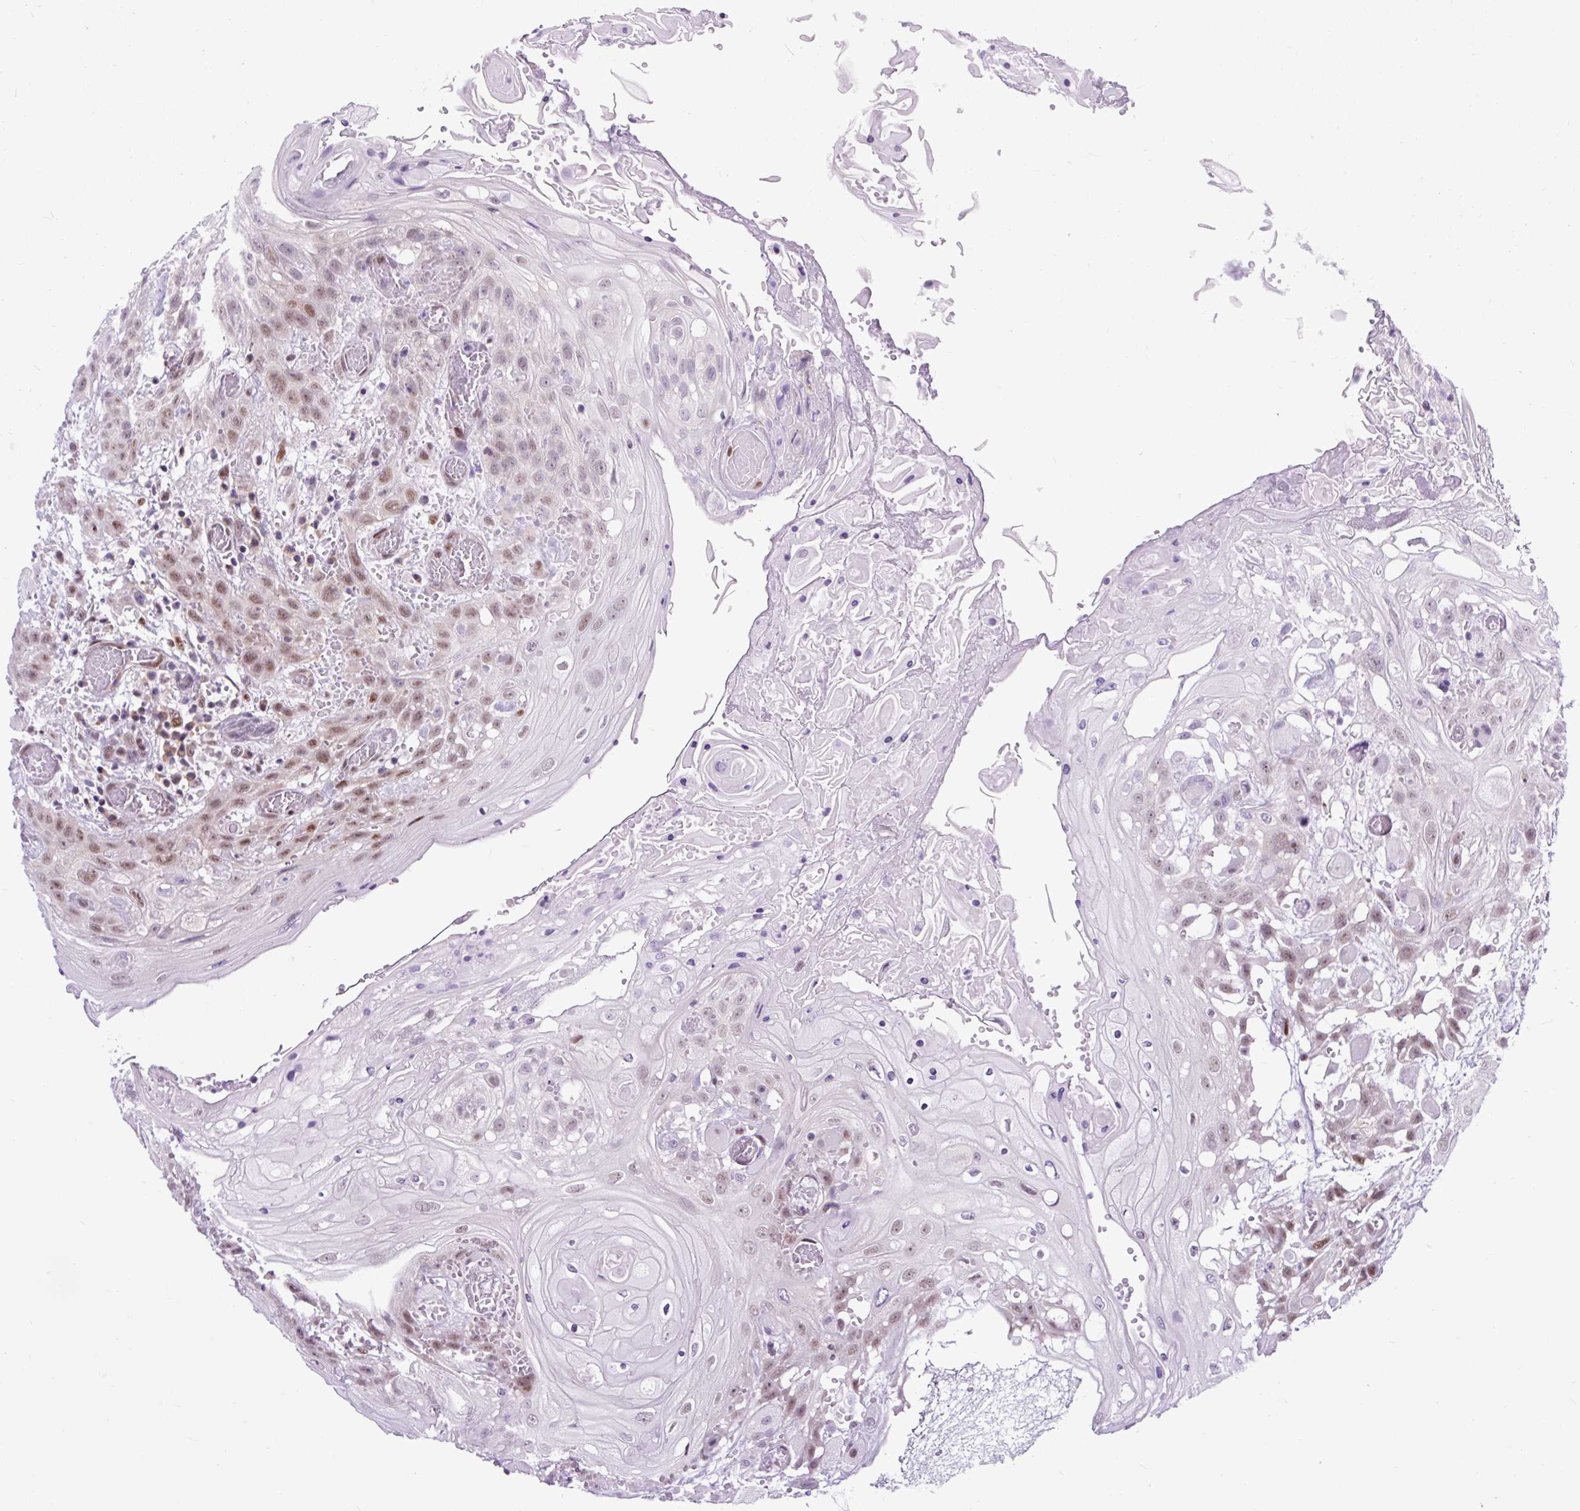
{"staining": {"intensity": "moderate", "quantity": ">75%", "location": "nuclear"}, "tissue": "head and neck cancer", "cell_type": "Tumor cells", "image_type": "cancer", "snomed": [{"axis": "morphology", "description": "Squamous cell carcinoma, NOS"}, {"axis": "topography", "description": "Head-Neck"}], "caption": "Tumor cells exhibit moderate nuclear expression in approximately >75% of cells in squamous cell carcinoma (head and neck).", "gene": "CLK2", "patient": {"sex": "female", "age": 43}}